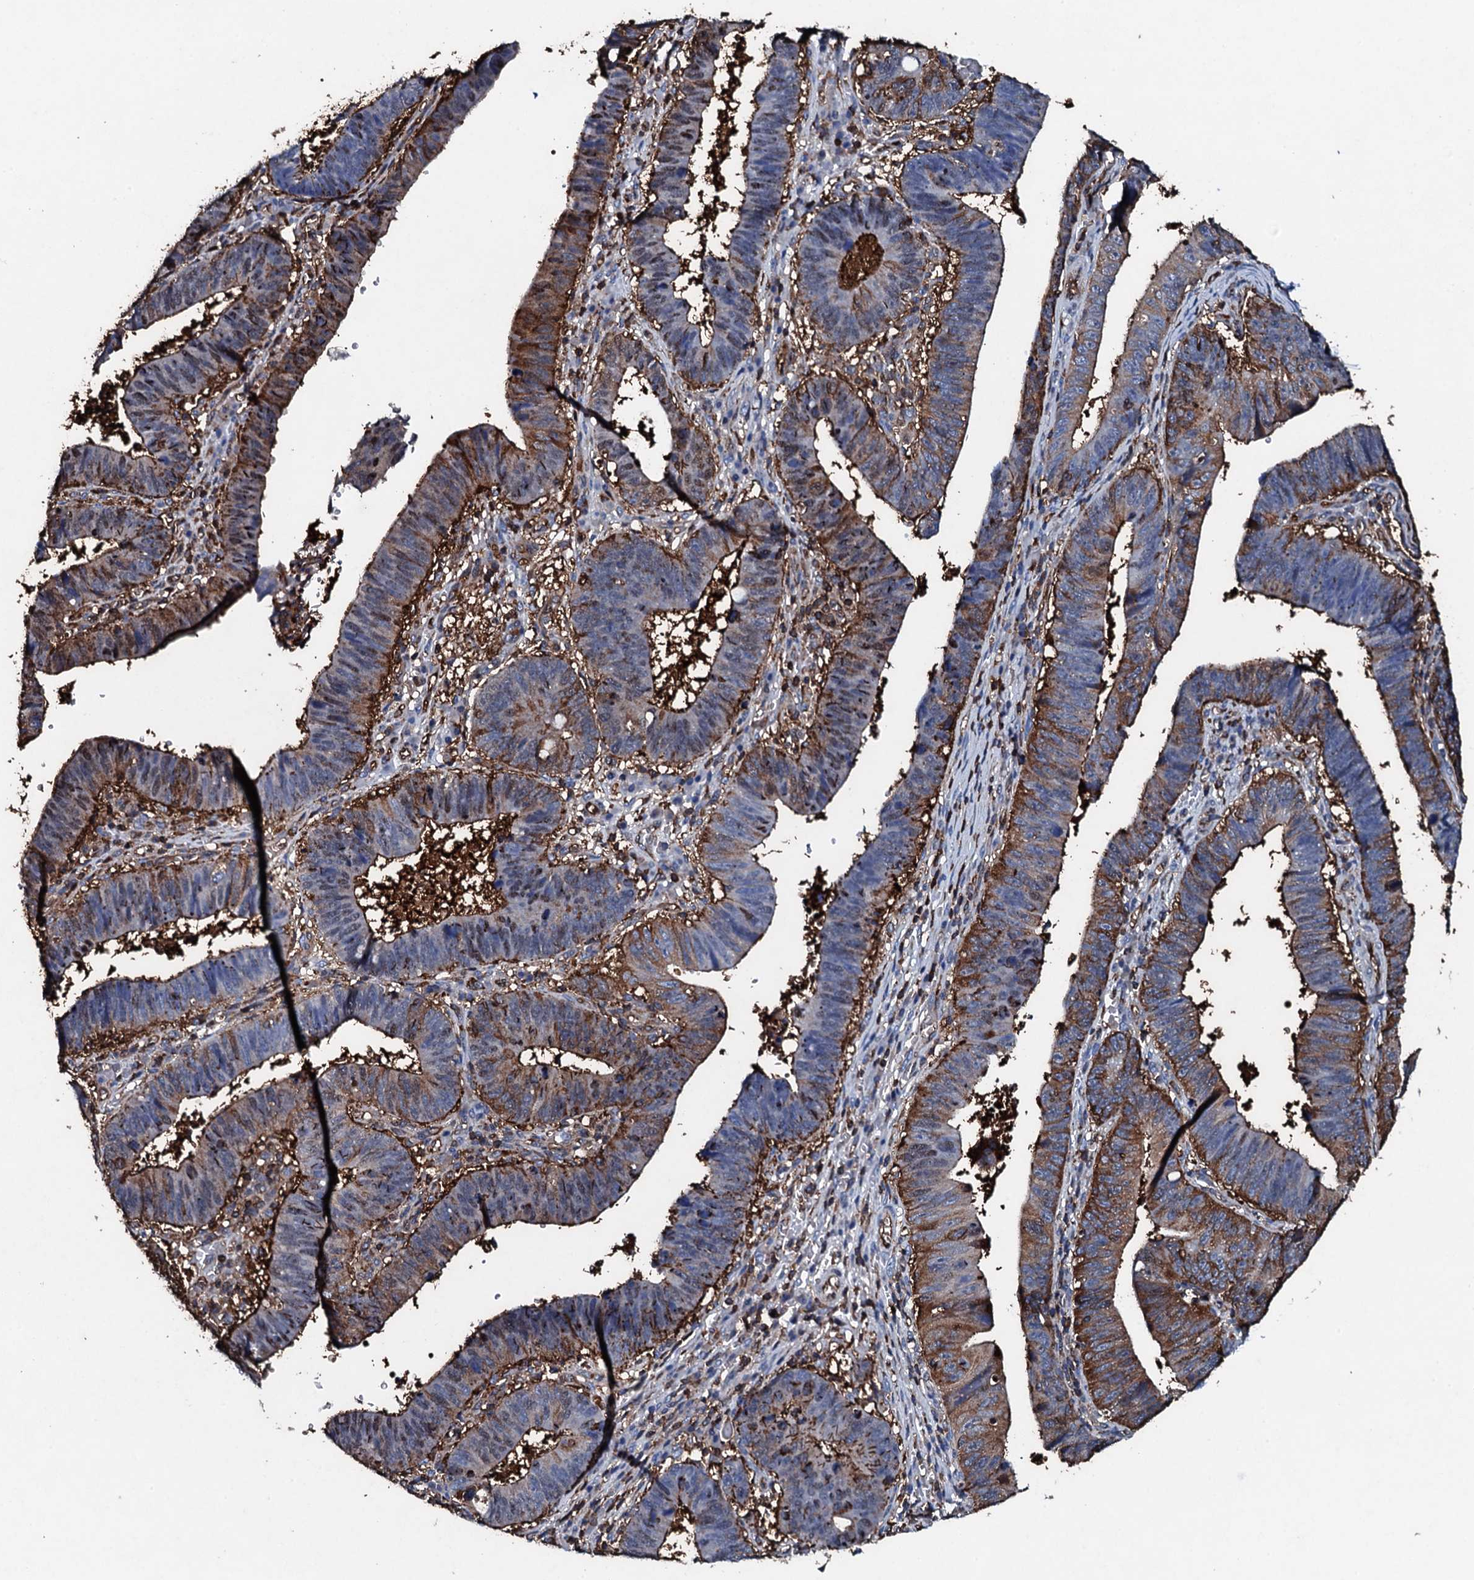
{"staining": {"intensity": "moderate", "quantity": ">75%", "location": "cytoplasmic/membranous,nuclear"}, "tissue": "stomach cancer", "cell_type": "Tumor cells", "image_type": "cancer", "snomed": [{"axis": "morphology", "description": "Adenocarcinoma, NOS"}, {"axis": "topography", "description": "Stomach"}], "caption": "Immunohistochemical staining of human adenocarcinoma (stomach) demonstrates medium levels of moderate cytoplasmic/membranous and nuclear protein expression in approximately >75% of tumor cells. The staining is performed using DAB (3,3'-diaminobenzidine) brown chromogen to label protein expression. The nuclei are counter-stained blue using hematoxylin.", "gene": "MS4A4E", "patient": {"sex": "male", "age": 59}}